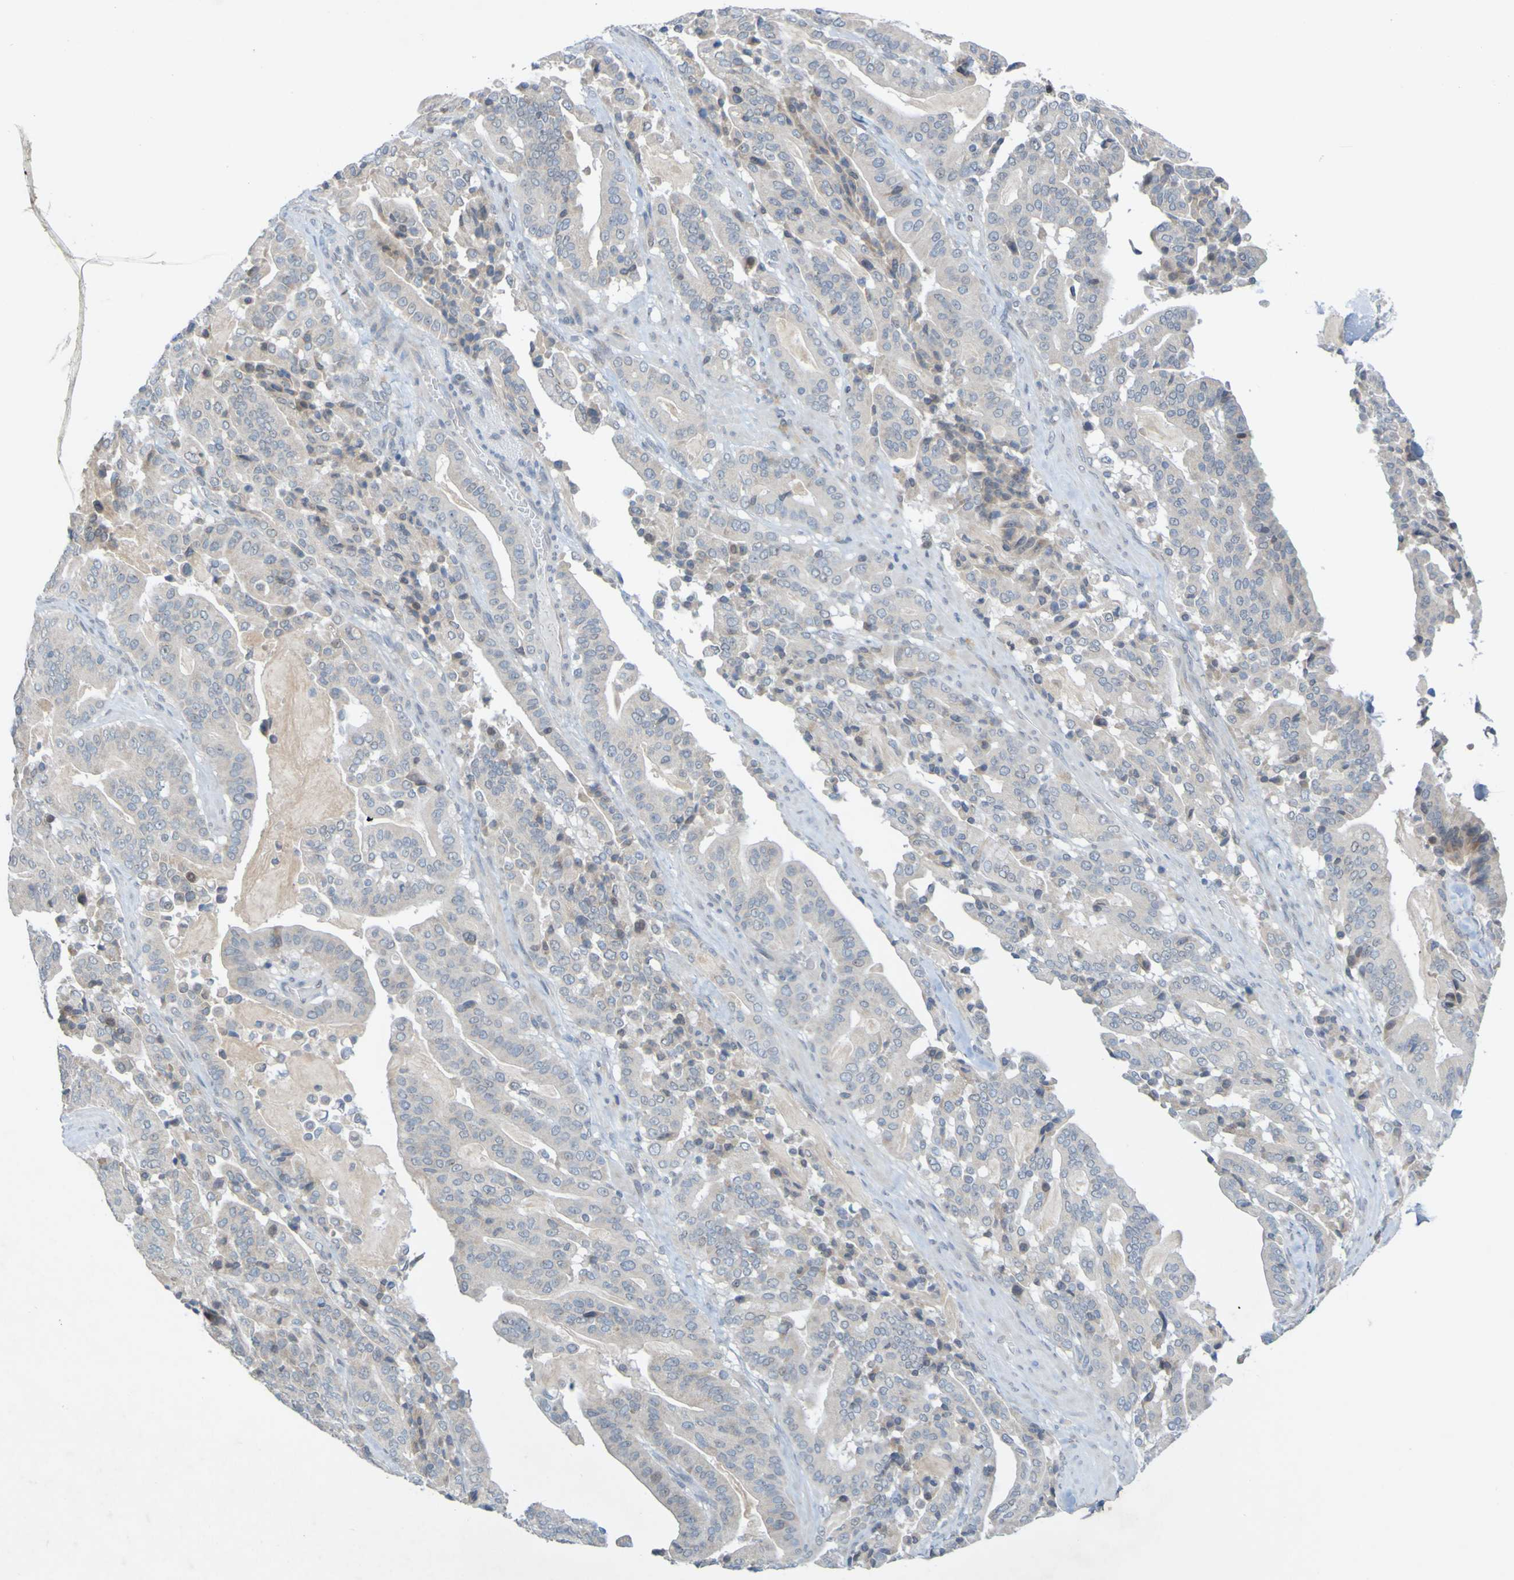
{"staining": {"intensity": "negative", "quantity": "none", "location": "none"}, "tissue": "pancreatic cancer", "cell_type": "Tumor cells", "image_type": "cancer", "snomed": [{"axis": "morphology", "description": "Adenocarcinoma, NOS"}, {"axis": "topography", "description": "Pancreas"}], "caption": "High power microscopy image of an immunohistochemistry micrograph of pancreatic cancer (adenocarcinoma), revealing no significant expression in tumor cells.", "gene": "LILRB5", "patient": {"sex": "male", "age": 63}}